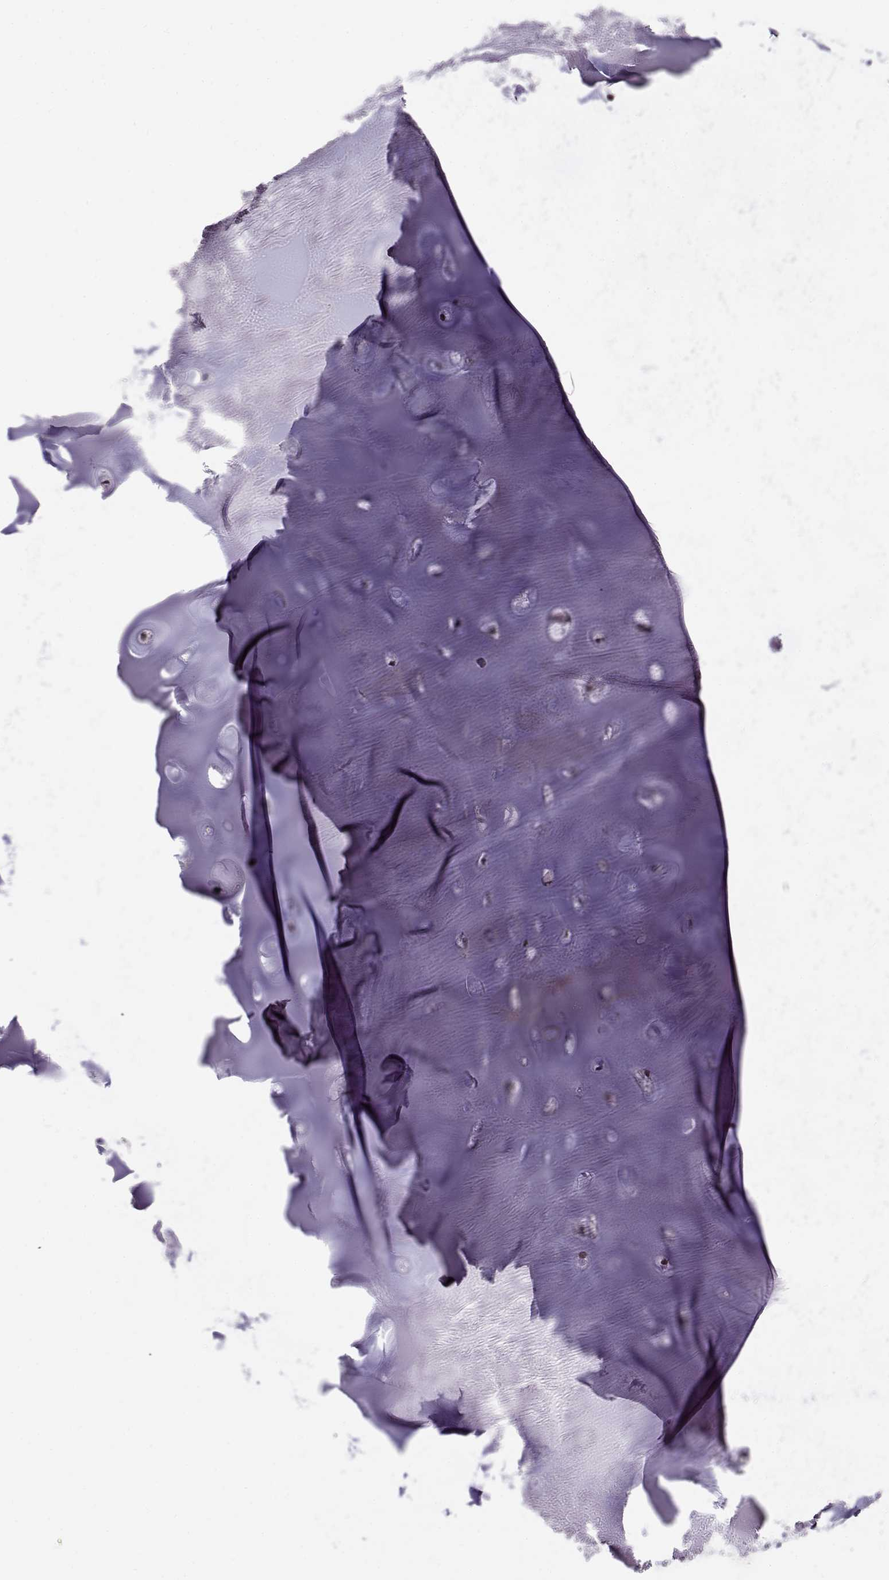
{"staining": {"intensity": "negative", "quantity": "none", "location": "none"}, "tissue": "soft tissue", "cell_type": "Chondrocytes", "image_type": "normal", "snomed": [{"axis": "morphology", "description": "Normal tissue, NOS"}, {"axis": "morphology", "description": "Squamous cell carcinoma, NOS"}, {"axis": "topography", "description": "Cartilage tissue"}, {"axis": "topography", "description": "Lung"}], "caption": "A high-resolution micrograph shows immunohistochemistry (IHC) staining of unremarkable soft tissue, which shows no significant positivity in chondrocytes.", "gene": "CRX", "patient": {"sex": "male", "age": 66}}